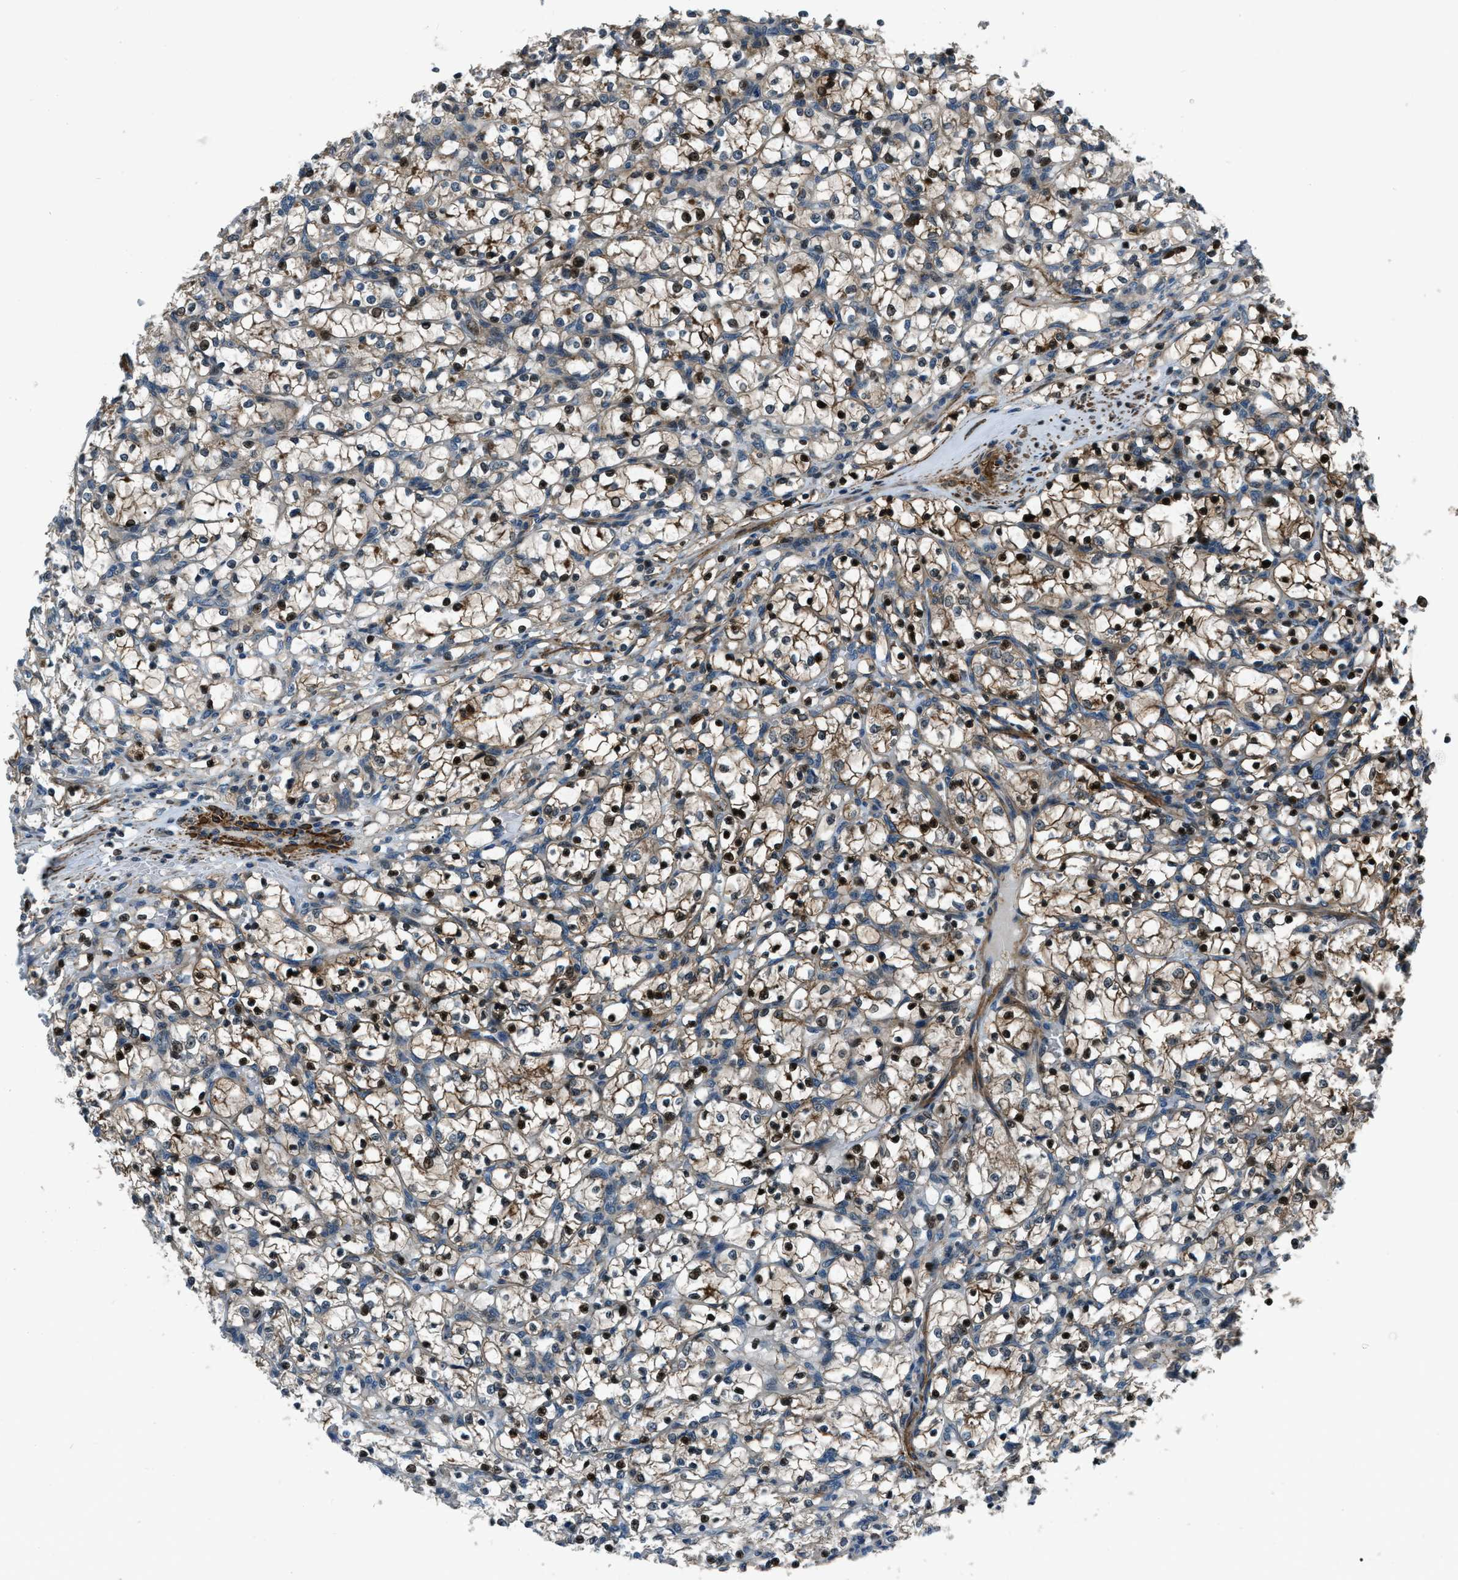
{"staining": {"intensity": "strong", "quantity": ">75%", "location": "cytoplasmic/membranous,nuclear"}, "tissue": "renal cancer", "cell_type": "Tumor cells", "image_type": "cancer", "snomed": [{"axis": "morphology", "description": "Adenocarcinoma, NOS"}, {"axis": "topography", "description": "Kidney"}], "caption": "Renal cancer stained with DAB immunohistochemistry (IHC) exhibits high levels of strong cytoplasmic/membranous and nuclear positivity in about >75% of tumor cells.", "gene": "NUDCD3", "patient": {"sex": "female", "age": 69}}